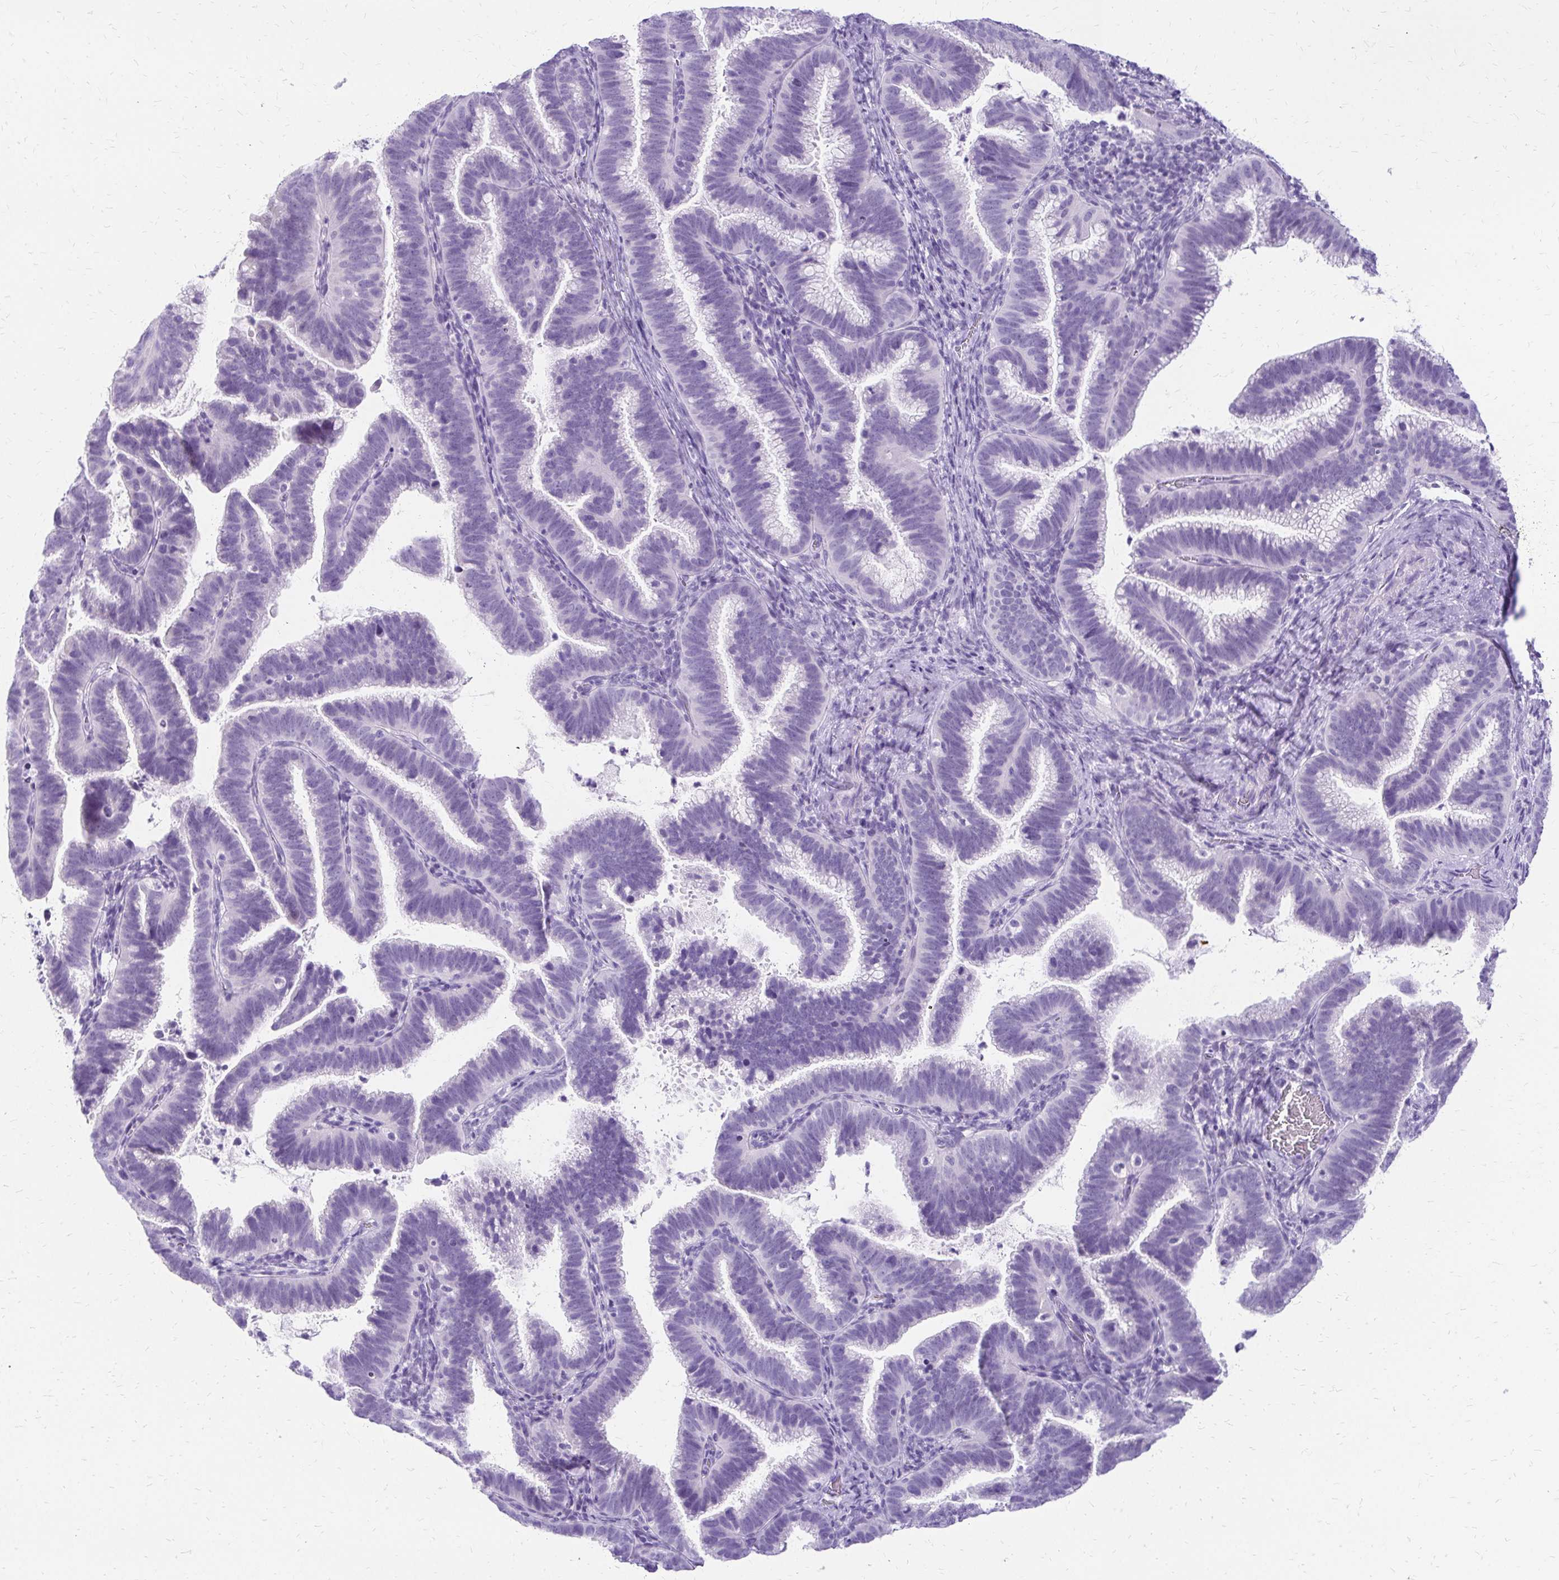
{"staining": {"intensity": "negative", "quantity": "none", "location": "none"}, "tissue": "cervical cancer", "cell_type": "Tumor cells", "image_type": "cancer", "snomed": [{"axis": "morphology", "description": "Adenocarcinoma, NOS"}, {"axis": "topography", "description": "Cervix"}], "caption": "There is no significant expression in tumor cells of adenocarcinoma (cervical). (Immunohistochemistry (ihc), brightfield microscopy, high magnification).", "gene": "SLC32A1", "patient": {"sex": "female", "age": 61}}